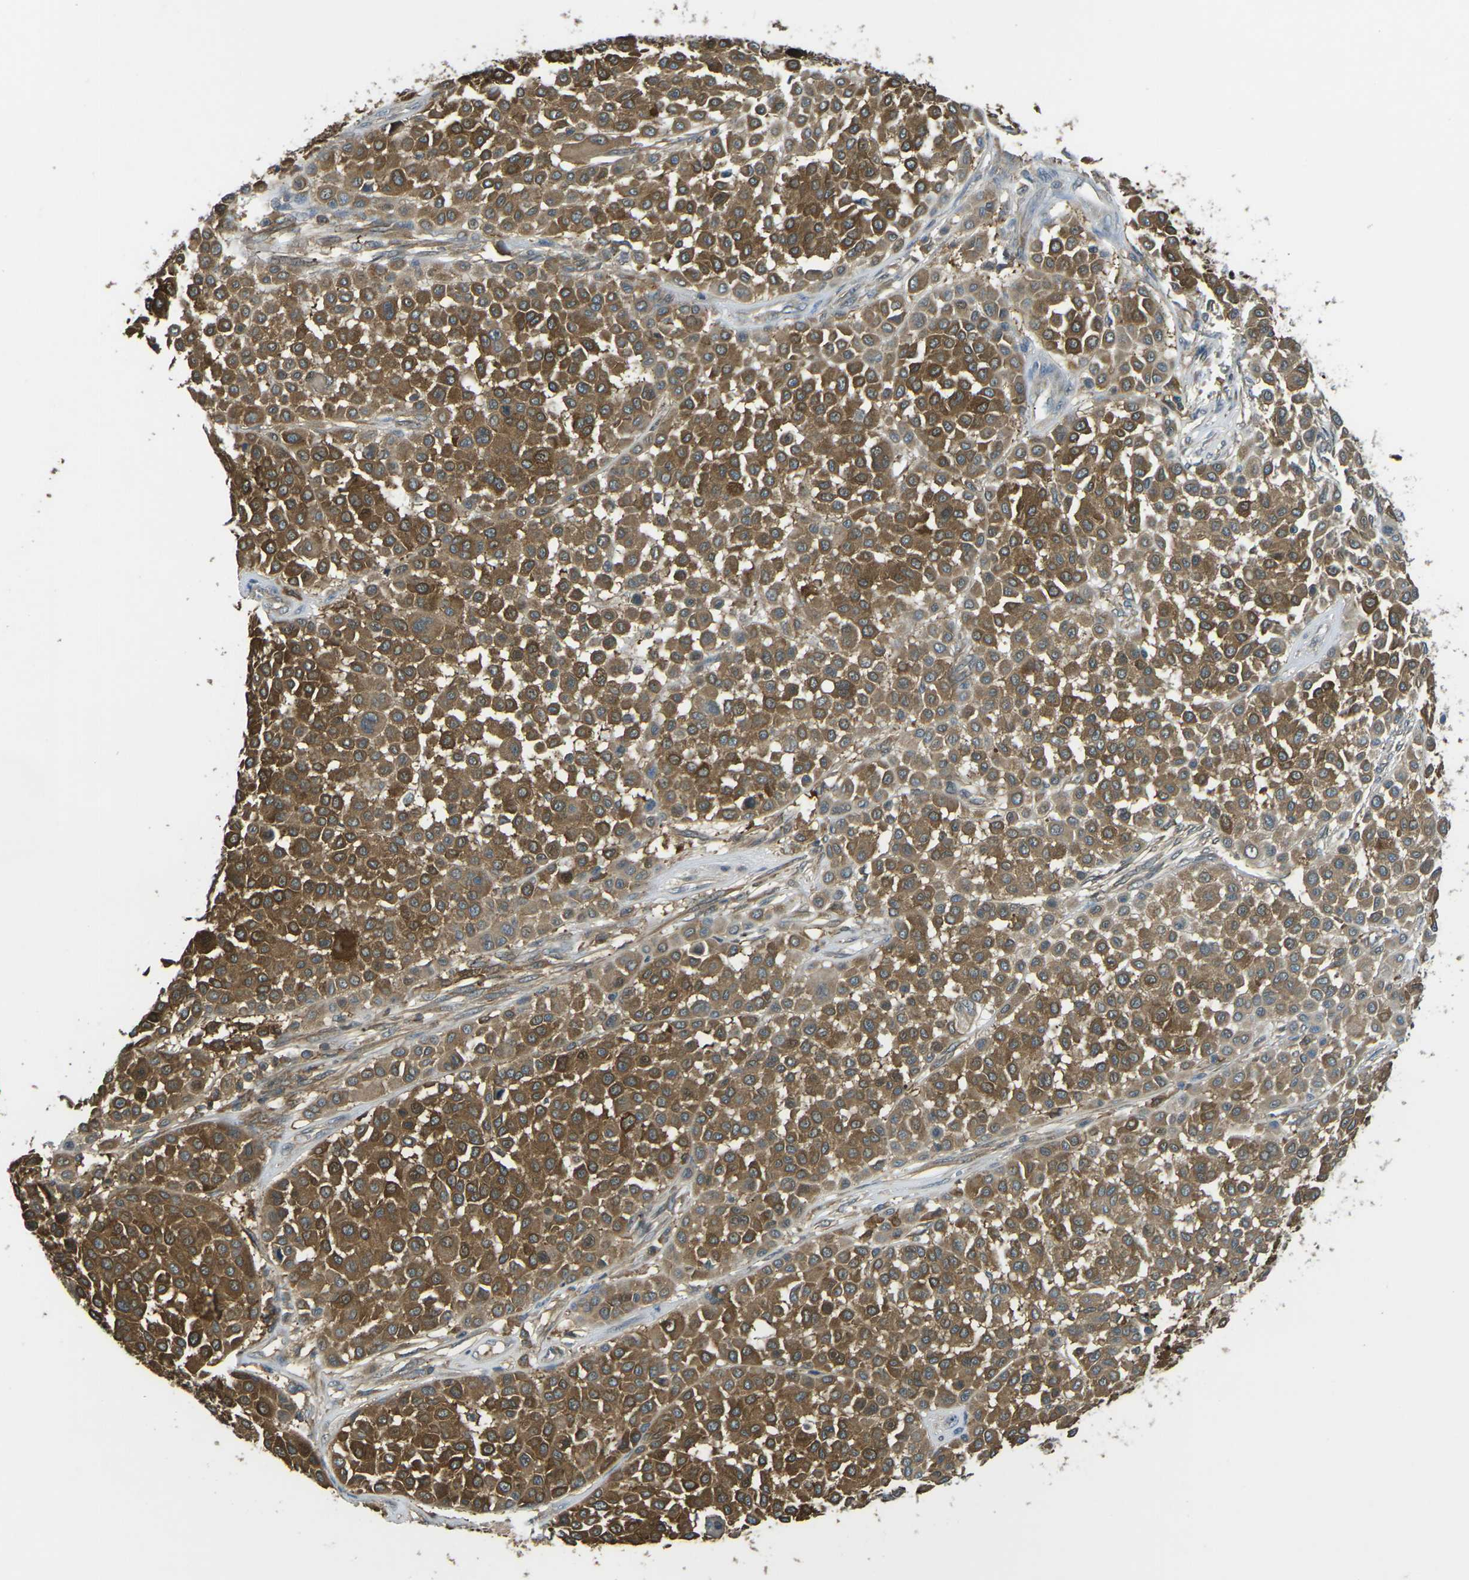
{"staining": {"intensity": "moderate", "quantity": ">75%", "location": "cytoplasmic/membranous,nuclear"}, "tissue": "melanoma", "cell_type": "Tumor cells", "image_type": "cancer", "snomed": [{"axis": "morphology", "description": "Malignant melanoma, Metastatic site"}, {"axis": "topography", "description": "Soft tissue"}], "caption": "Immunohistochemical staining of human melanoma displays moderate cytoplasmic/membranous and nuclear protein staining in about >75% of tumor cells. (DAB (3,3'-diaminobenzidine) IHC with brightfield microscopy, high magnification).", "gene": "PIEZO2", "patient": {"sex": "male", "age": 41}}